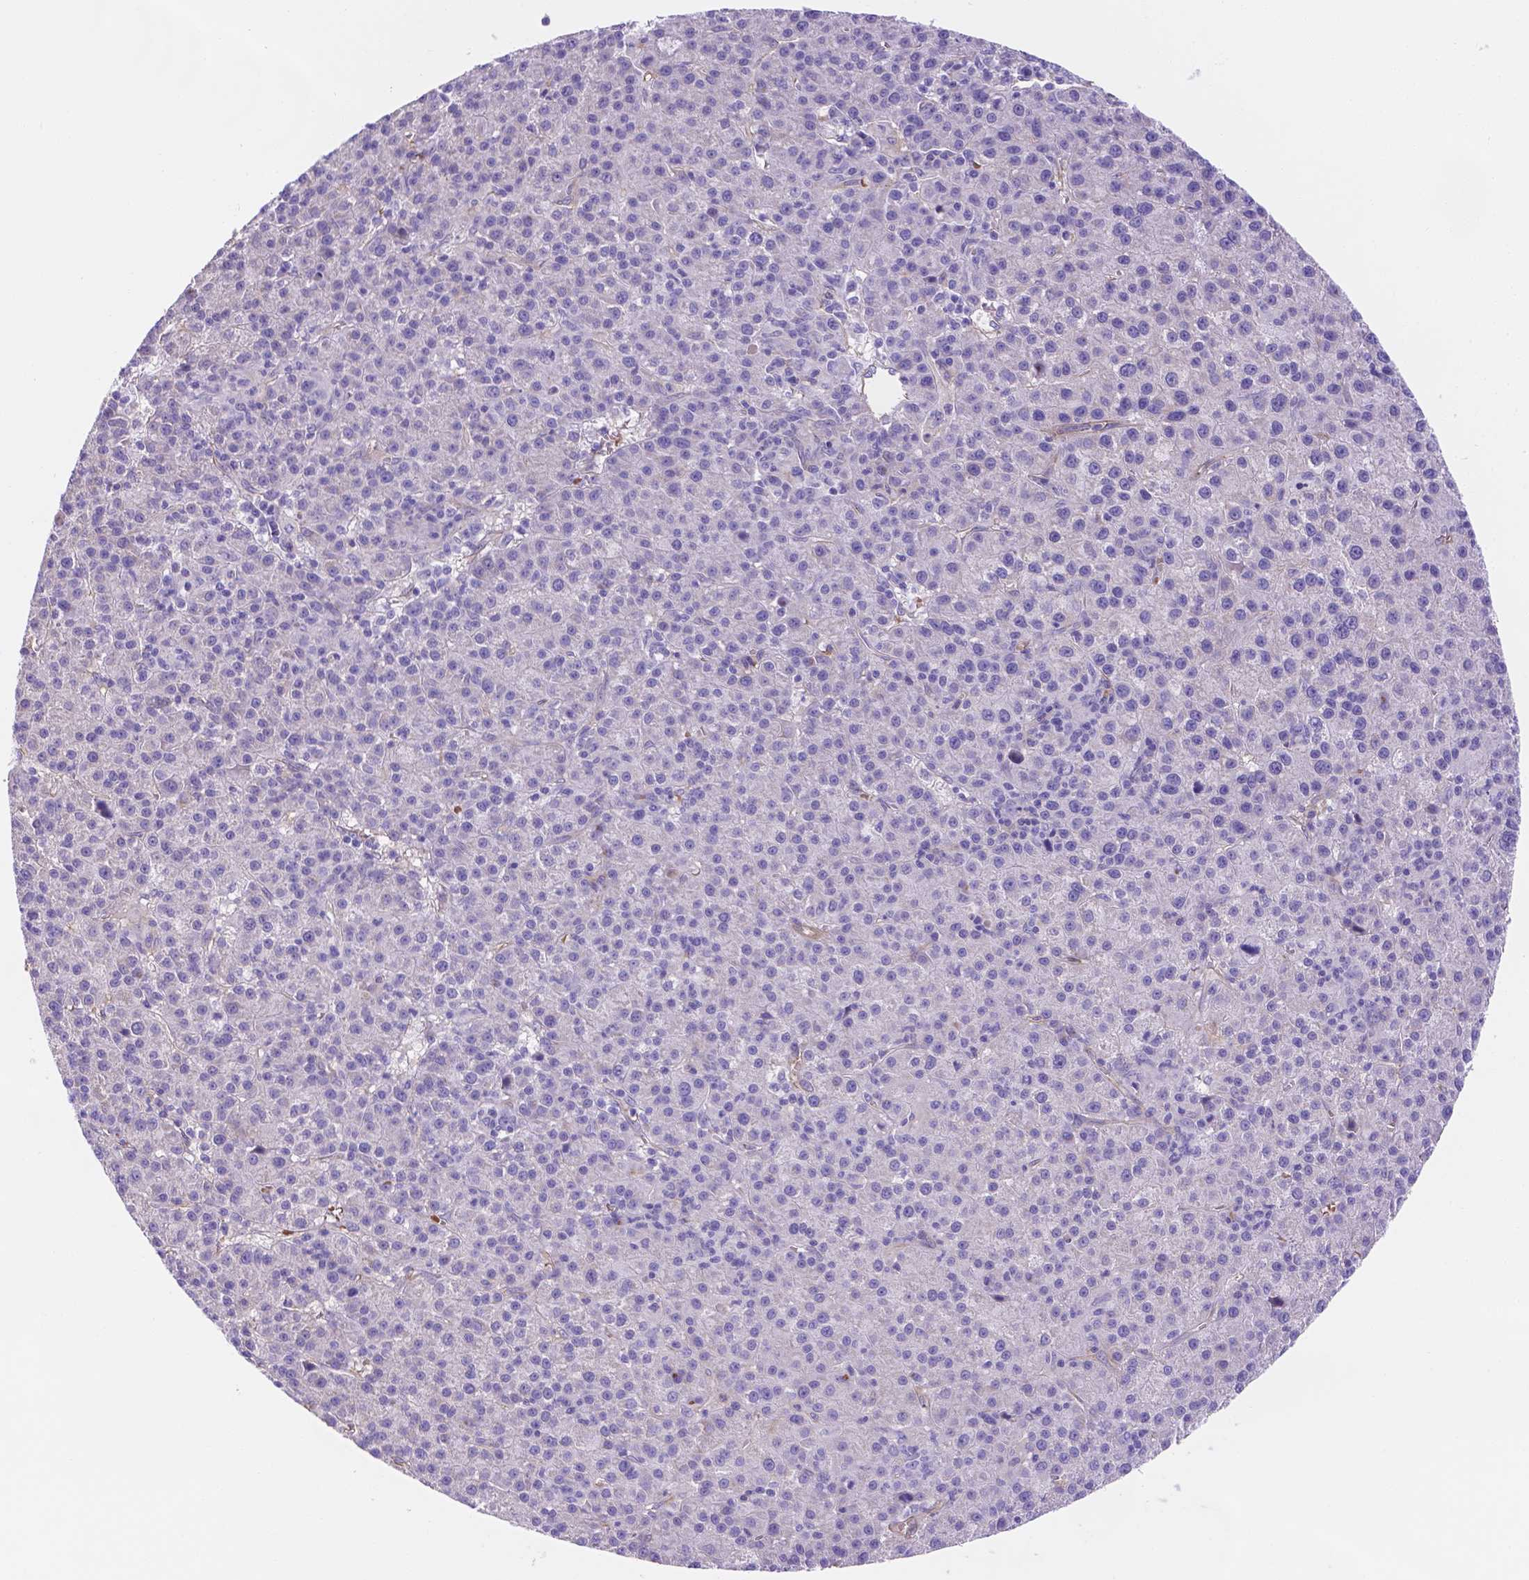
{"staining": {"intensity": "negative", "quantity": "none", "location": "none"}, "tissue": "liver cancer", "cell_type": "Tumor cells", "image_type": "cancer", "snomed": [{"axis": "morphology", "description": "Carcinoma, Hepatocellular, NOS"}, {"axis": "topography", "description": "Liver"}], "caption": "The IHC histopathology image has no significant positivity in tumor cells of liver cancer tissue.", "gene": "SLC40A1", "patient": {"sex": "female", "age": 60}}